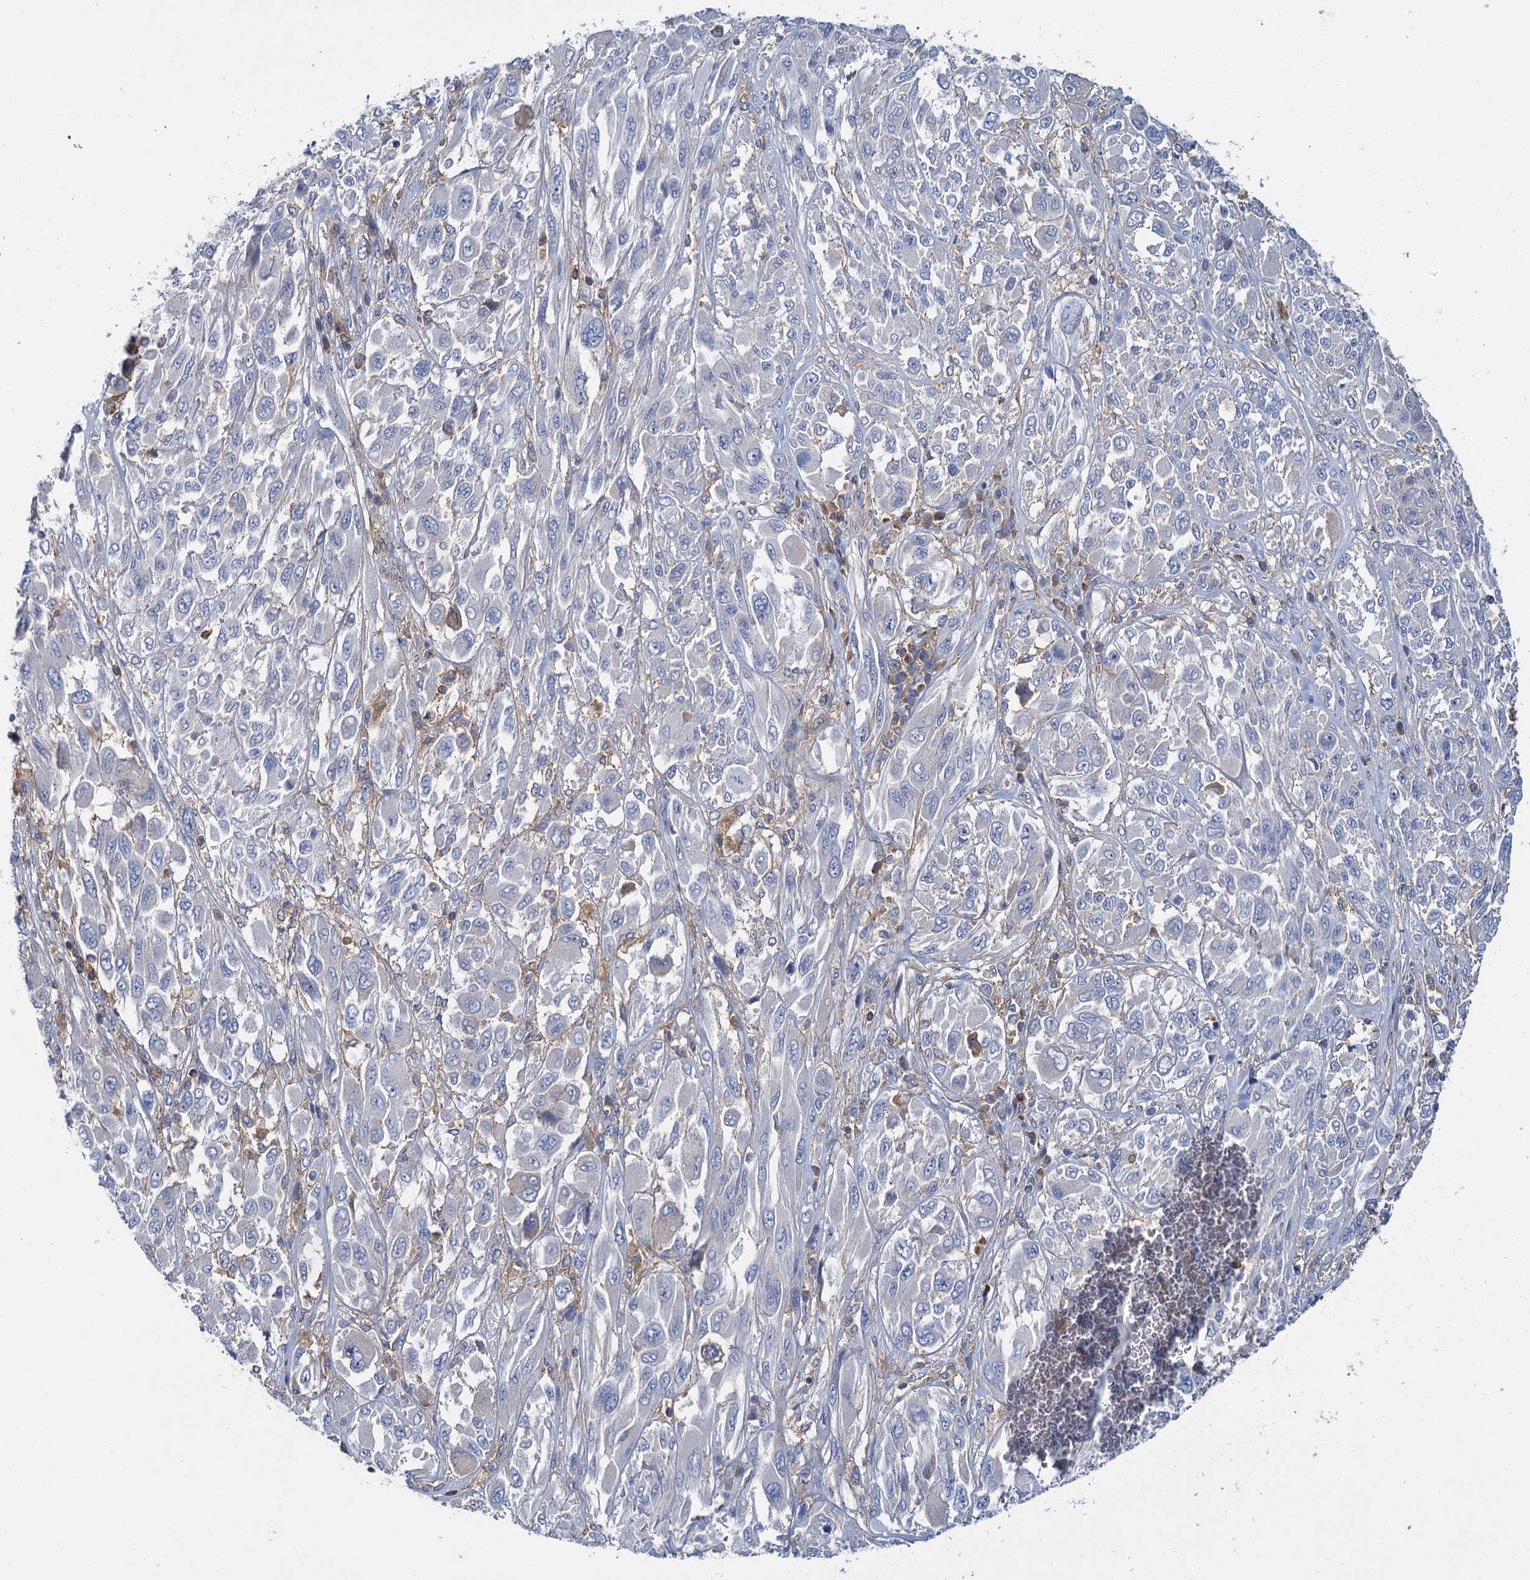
{"staining": {"intensity": "negative", "quantity": "none", "location": "none"}, "tissue": "melanoma", "cell_type": "Tumor cells", "image_type": "cancer", "snomed": [{"axis": "morphology", "description": "Malignant melanoma, NOS"}, {"axis": "topography", "description": "Skin"}], "caption": "This is a micrograph of immunohistochemistry (IHC) staining of malignant melanoma, which shows no staining in tumor cells.", "gene": "FGFR2", "patient": {"sex": "female", "age": 91}}